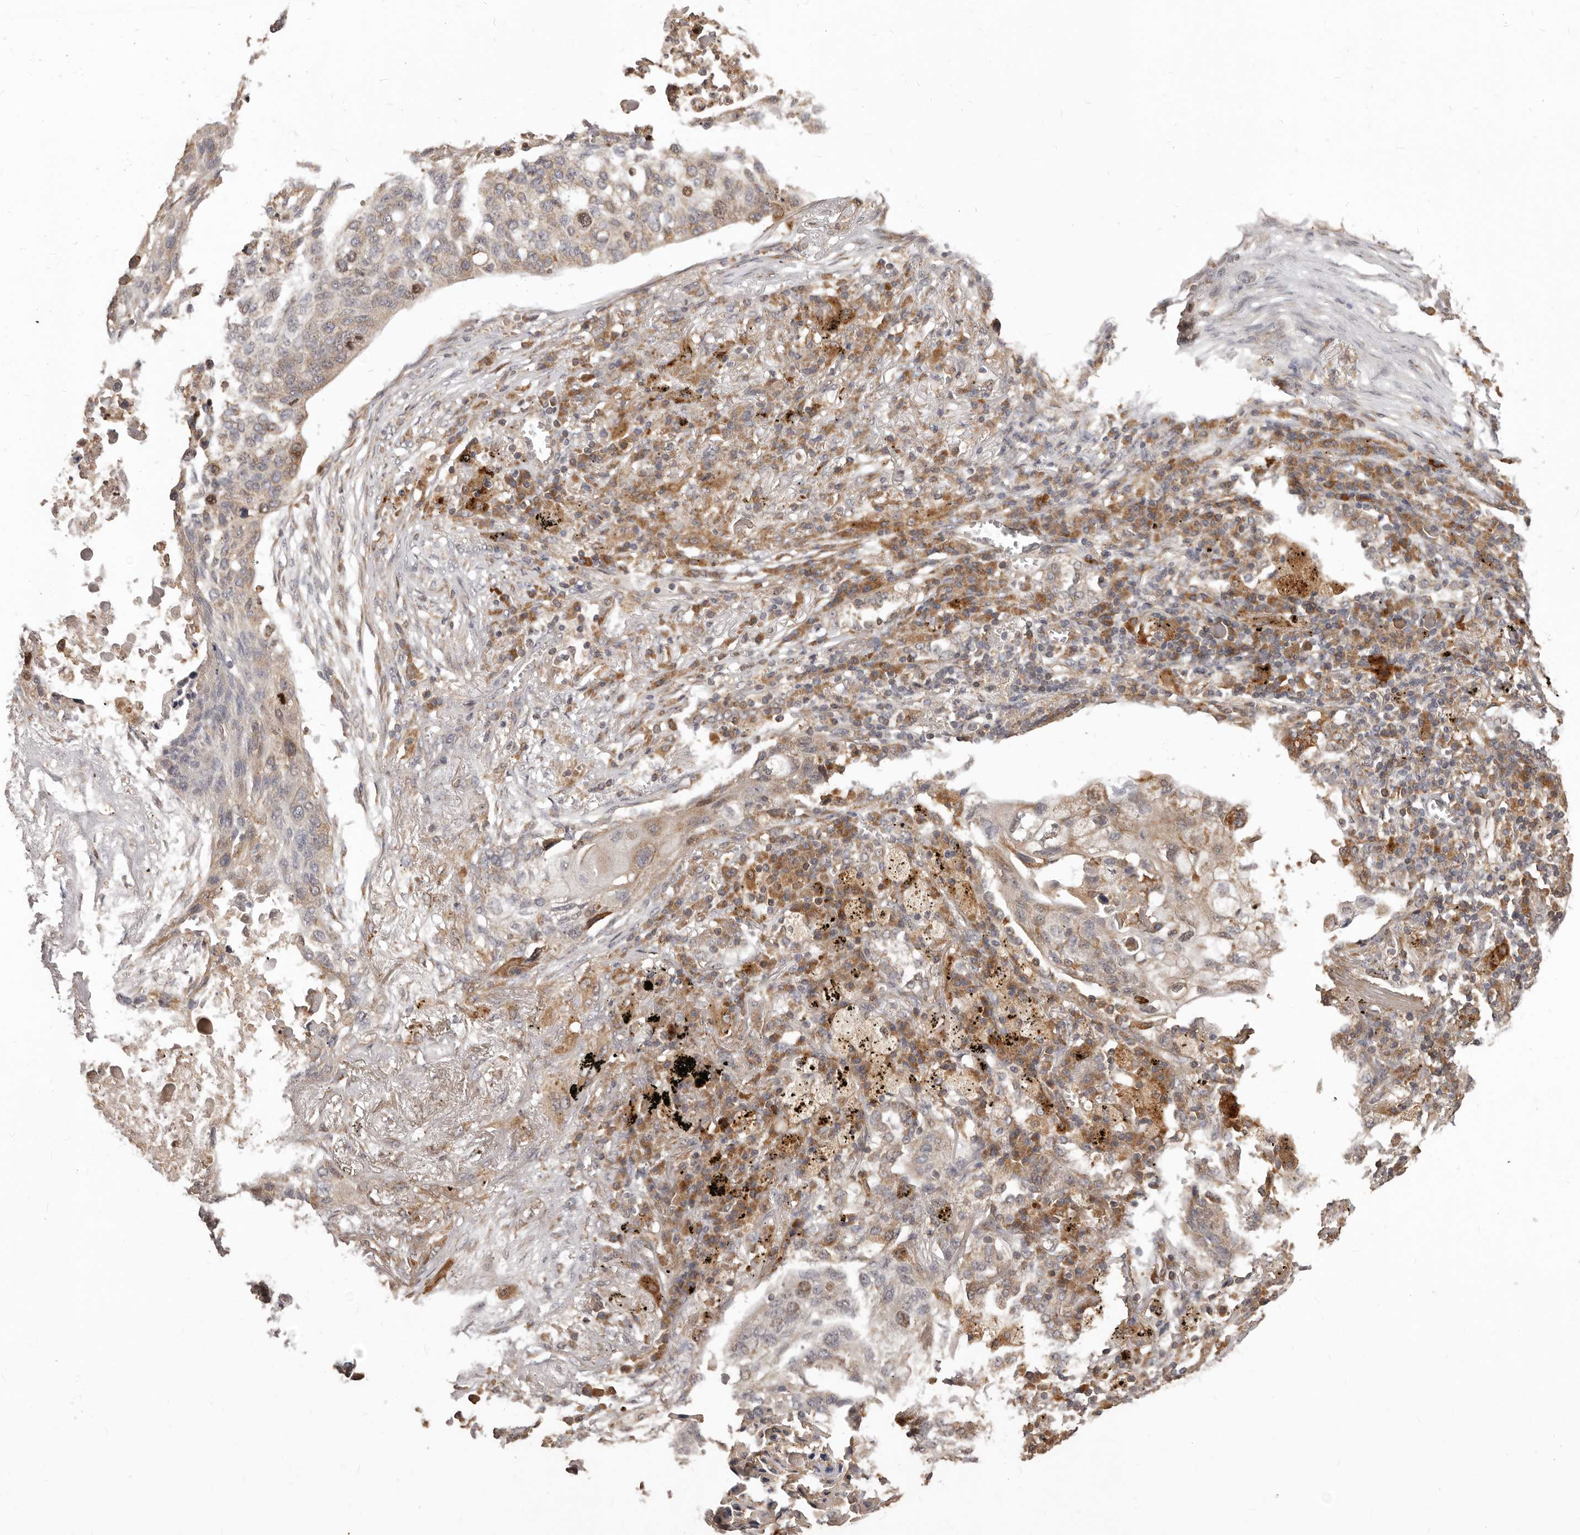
{"staining": {"intensity": "moderate", "quantity": "<25%", "location": "cytoplasmic/membranous,nuclear"}, "tissue": "lung cancer", "cell_type": "Tumor cells", "image_type": "cancer", "snomed": [{"axis": "morphology", "description": "Squamous cell carcinoma, NOS"}, {"axis": "topography", "description": "Lung"}], "caption": "A photomicrograph showing moderate cytoplasmic/membranous and nuclear positivity in approximately <25% of tumor cells in lung cancer (squamous cell carcinoma), as visualized by brown immunohistochemical staining.", "gene": "RNF187", "patient": {"sex": "female", "age": 63}}